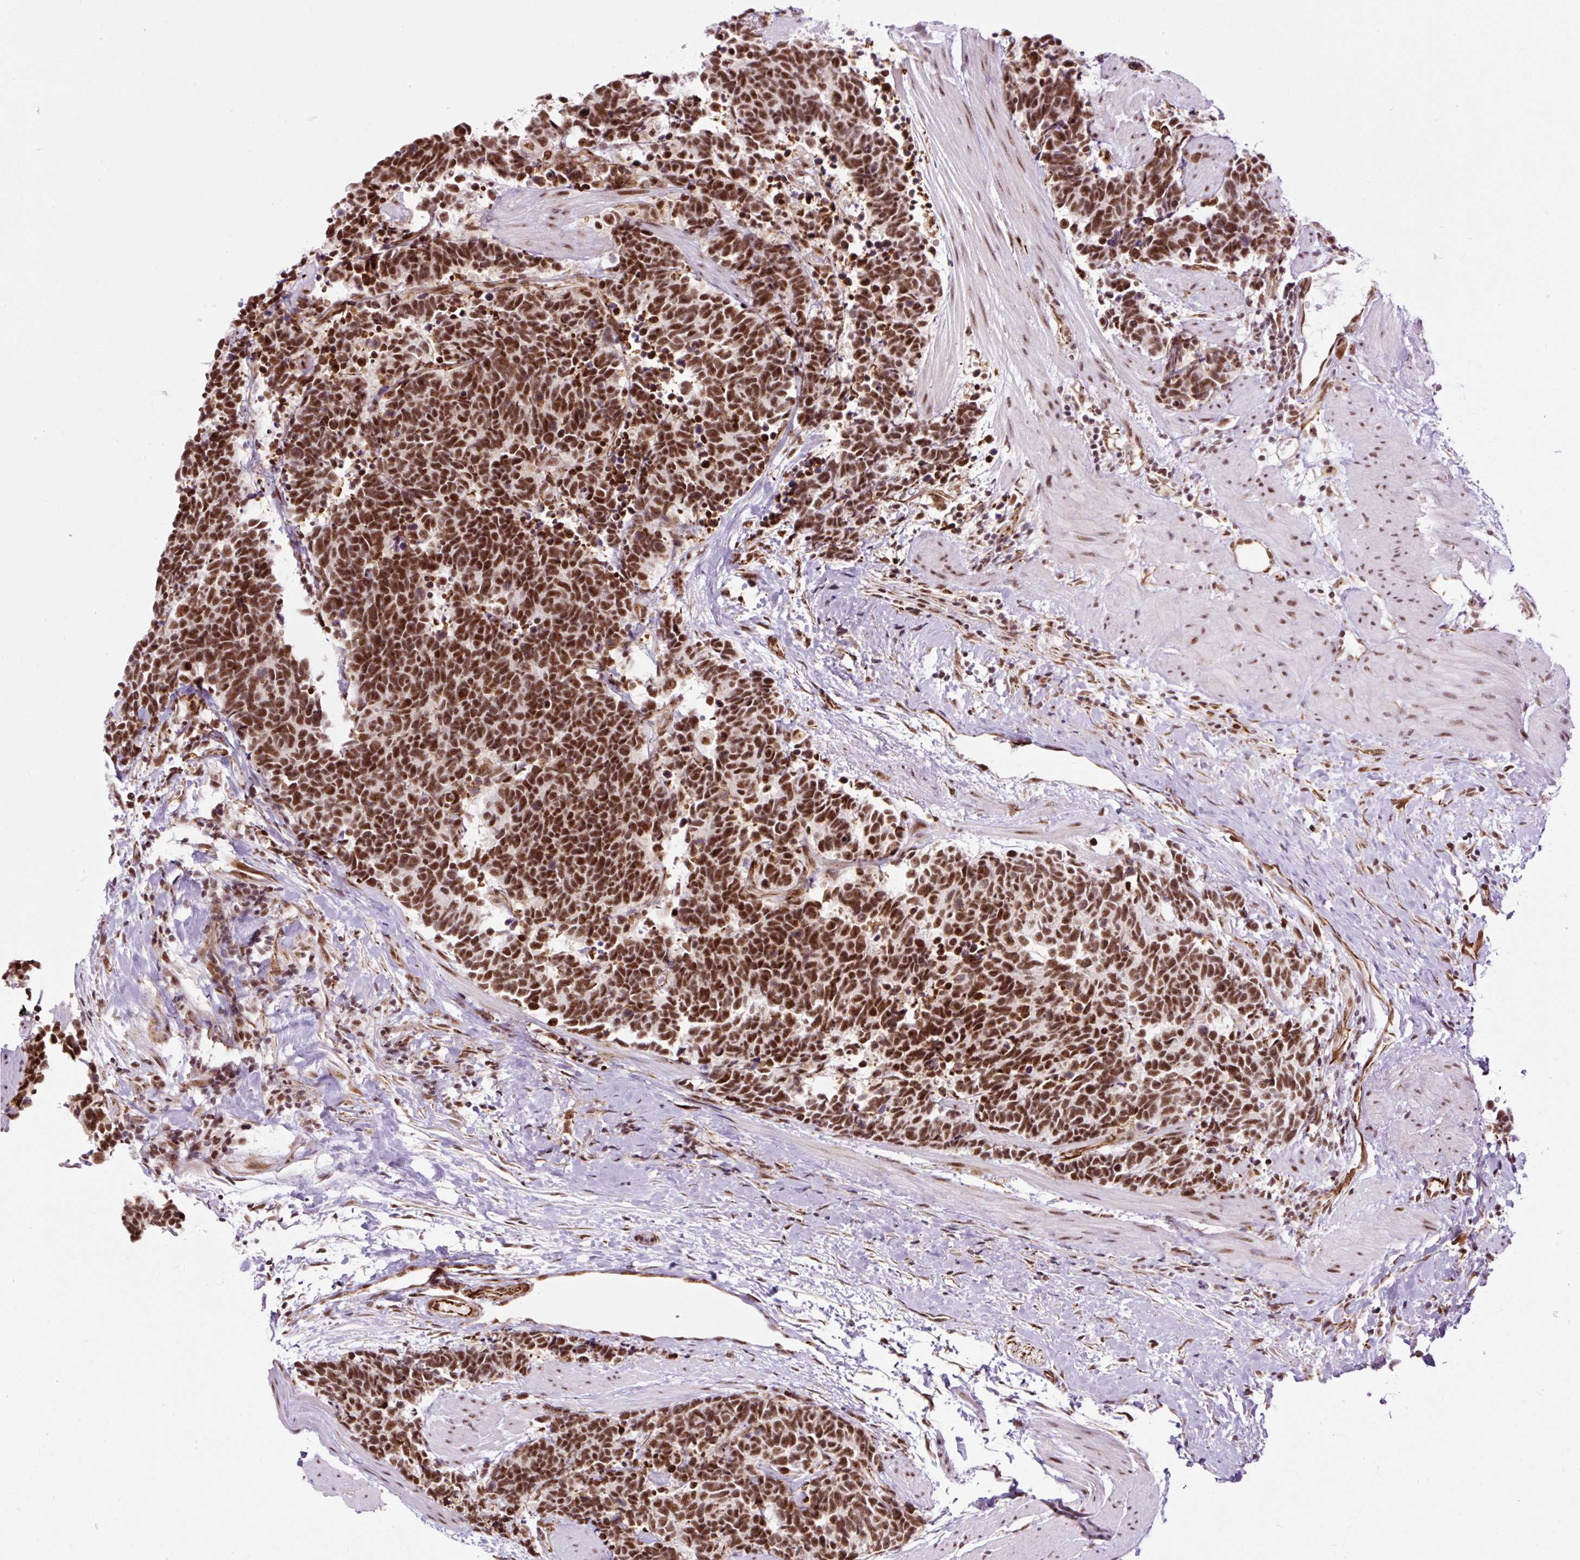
{"staining": {"intensity": "strong", "quantity": "25%-75%", "location": "nuclear"}, "tissue": "carcinoid", "cell_type": "Tumor cells", "image_type": "cancer", "snomed": [{"axis": "morphology", "description": "Carcinoid, malignant, NOS"}, {"axis": "topography", "description": "Colon"}], "caption": "Protein staining exhibits strong nuclear staining in about 25%-75% of tumor cells in carcinoid.", "gene": "LUC7L2", "patient": {"sex": "female", "age": 52}}